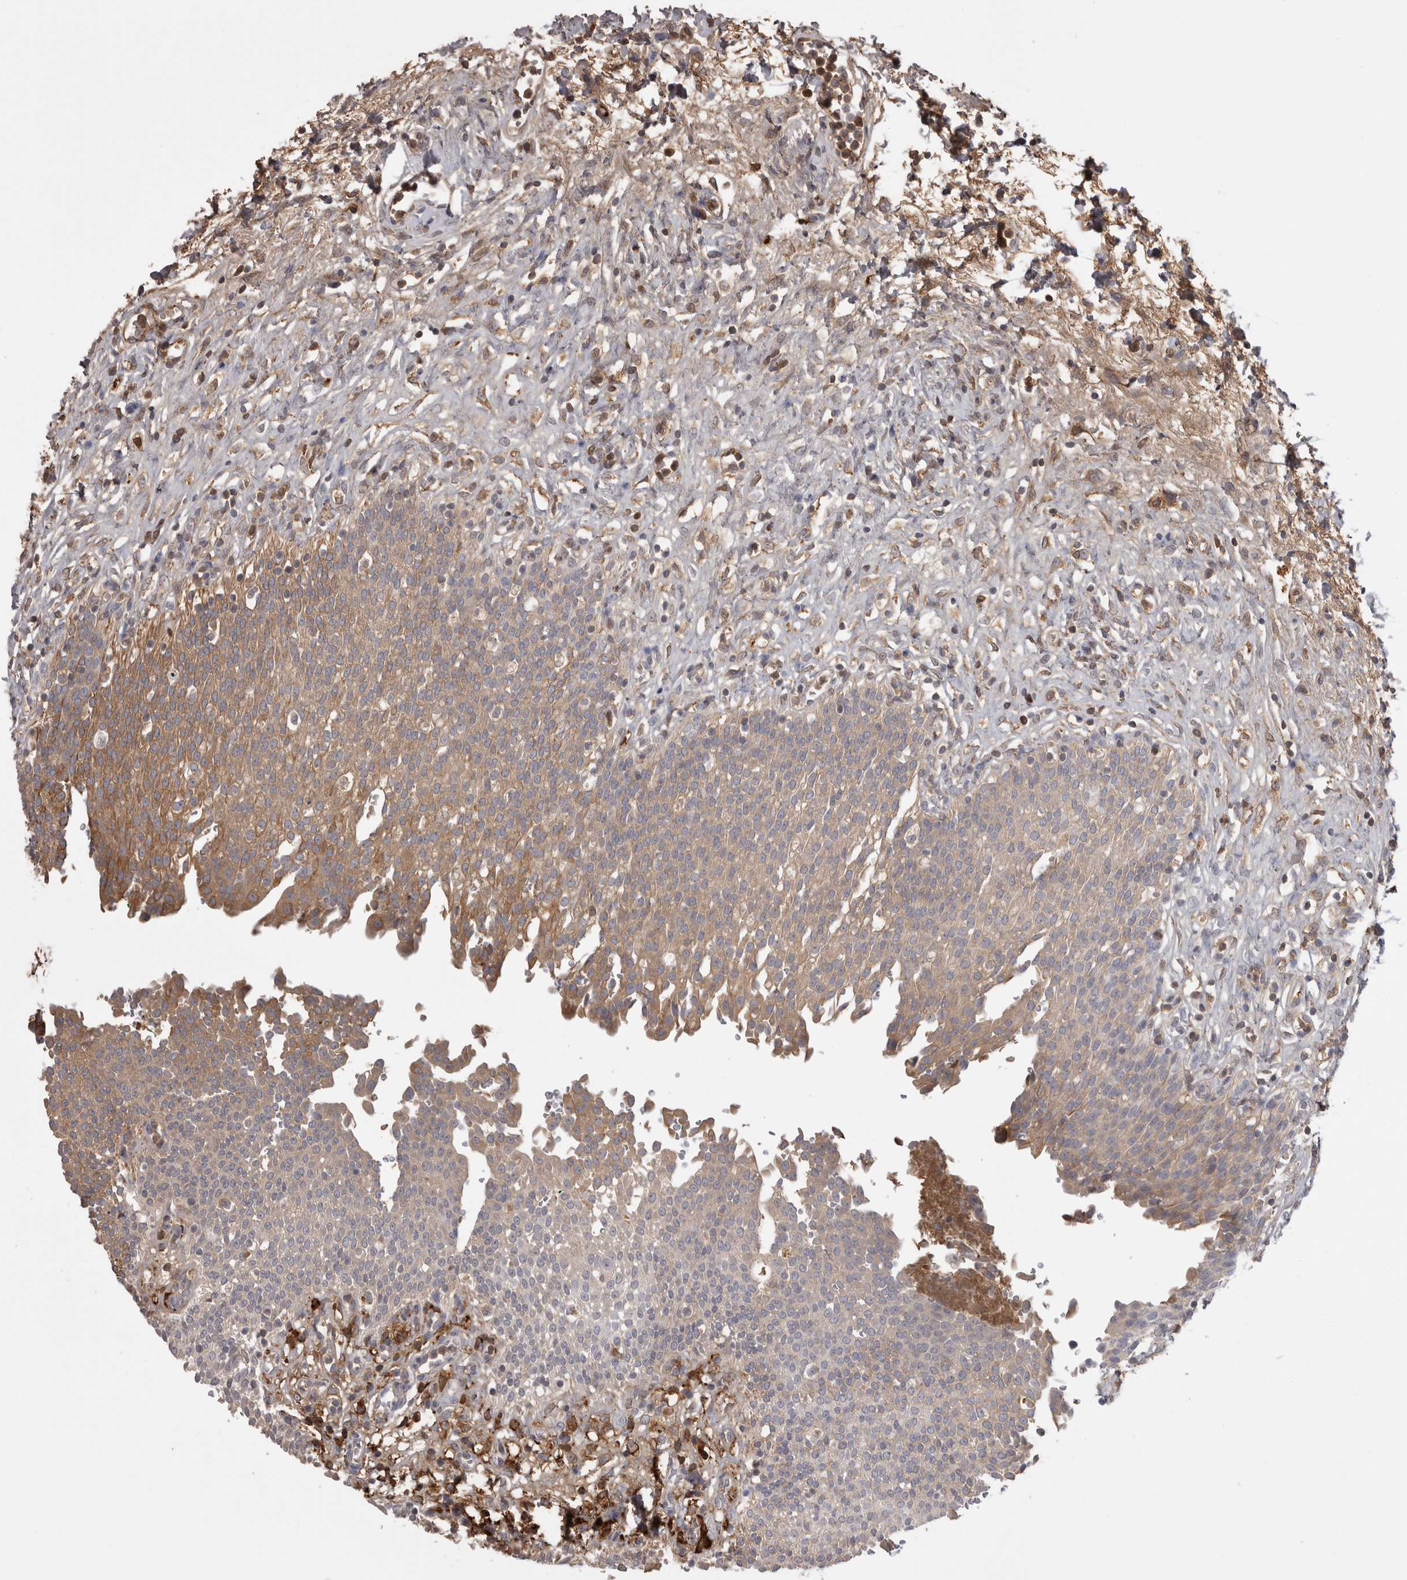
{"staining": {"intensity": "weak", "quantity": ">75%", "location": "cytoplasmic/membranous"}, "tissue": "urinary bladder", "cell_type": "Urothelial cells", "image_type": "normal", "snomed": [{"axis": "morphology", "description": "Urothelial carcinoma, High grade"}, {"axis": "topography", "description": "Urinary bladder"}], "caption": "DAB (3,3'-diaminobenzidine) immunohistochemical staining of unremarkable urinary bladder shows weak cytoplasmic/membranous protein expression in about >75% of urothelial cells.", "gene": "SAA4", "patient": {"sex": "male", "age": 46}}